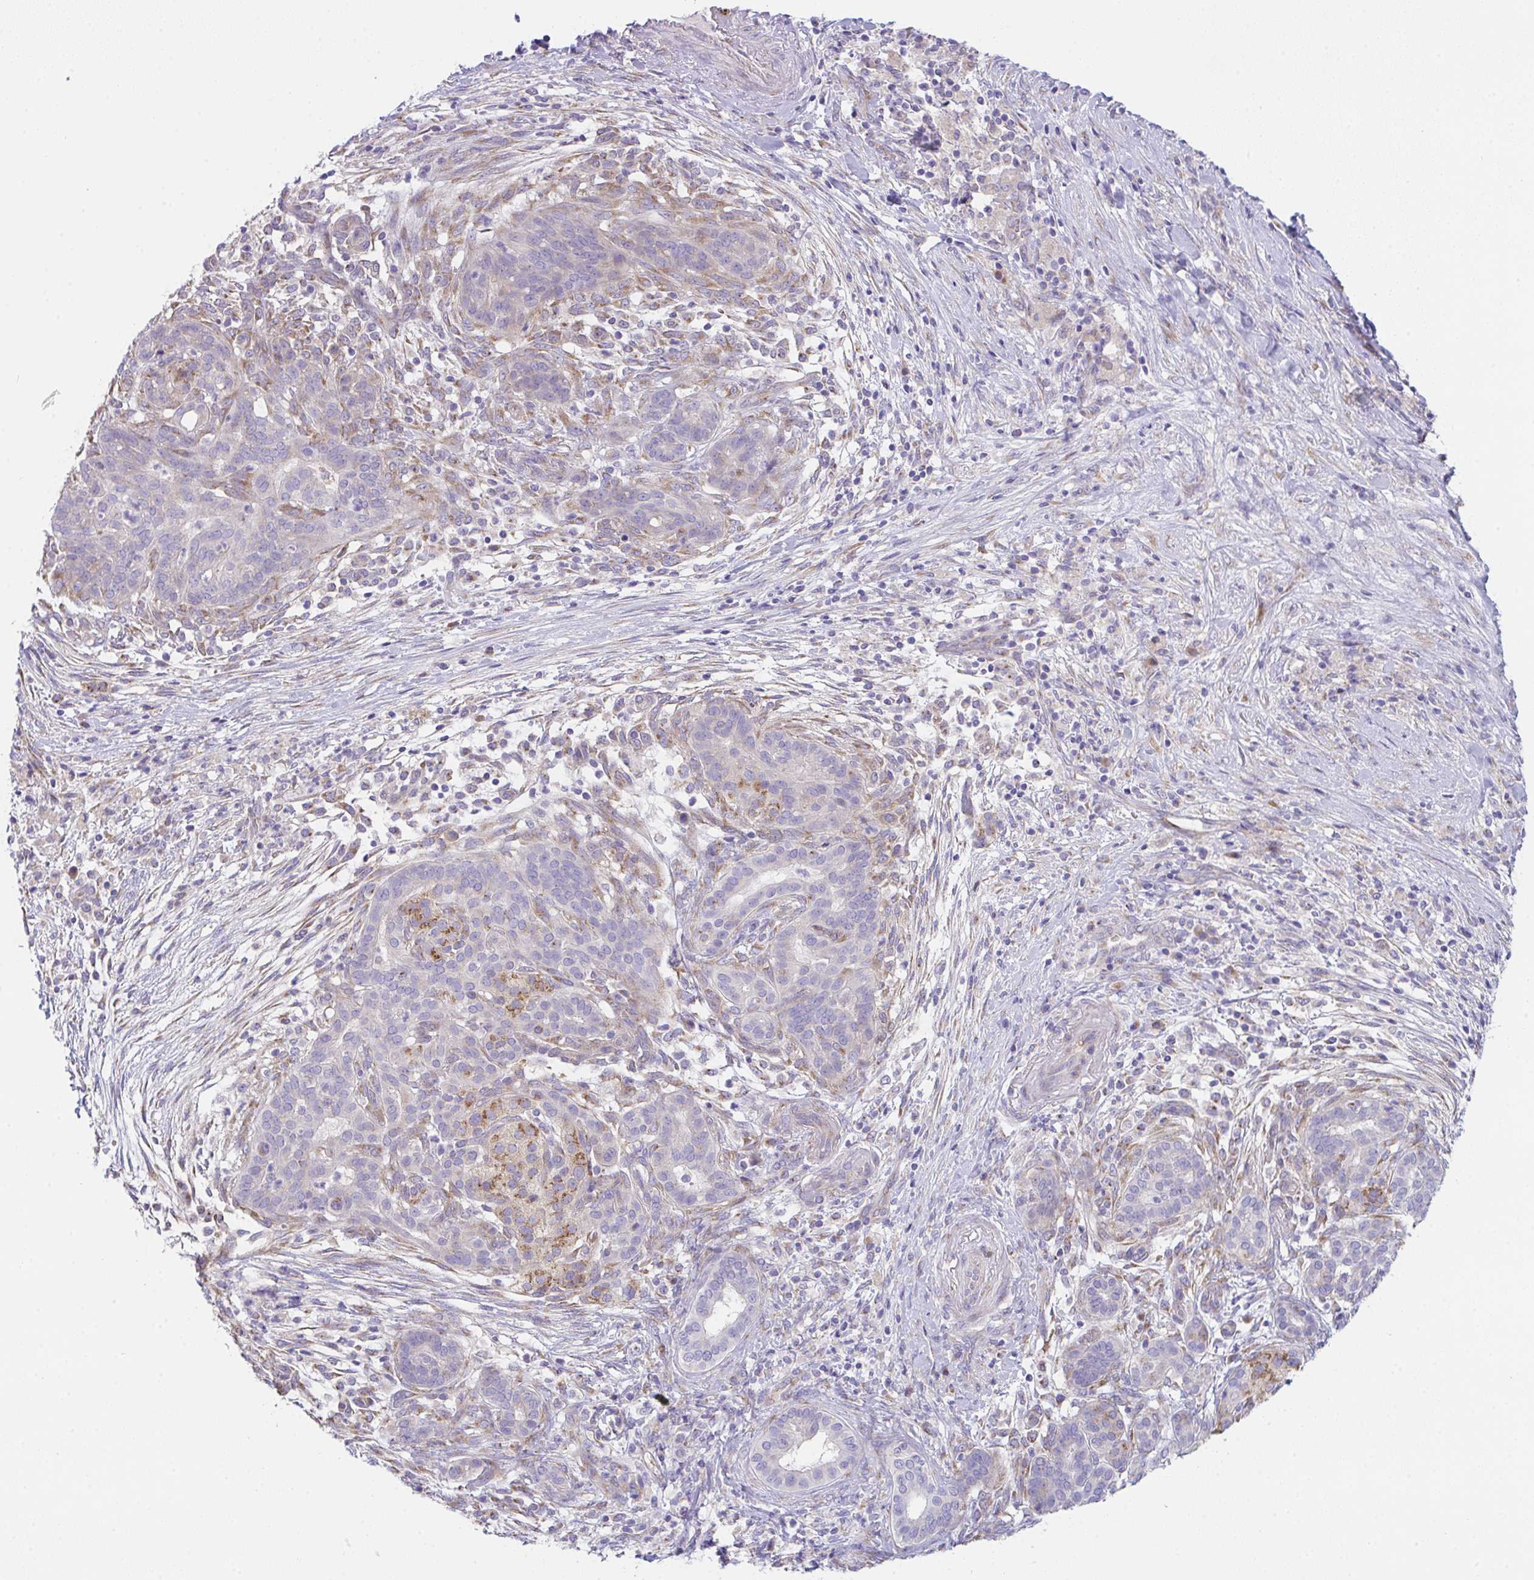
{"staining": {"intensity": "moderate", "quantity": "<25%", "location": "cytoplasmic/membranous"}, "tissue": "pancreatic cancer", "cell_type": "Tumor cells", "image_type": "cancer", "snomed": [{"axis": "morphology", "description": "Adenocarcinoma, NOS"}, {"axis": "topography", "description": "Pancreas"}], "caption": "Immunohistochemistry (DAB (3,3'-diaminobenzidine)) staining of pancreatic cancer displays moderate cytoplasmic/membranous protein staining in approximately <25% of tumor cells.", "gene": "MIA3", "patient": {"sex": "male", "age": 44}}